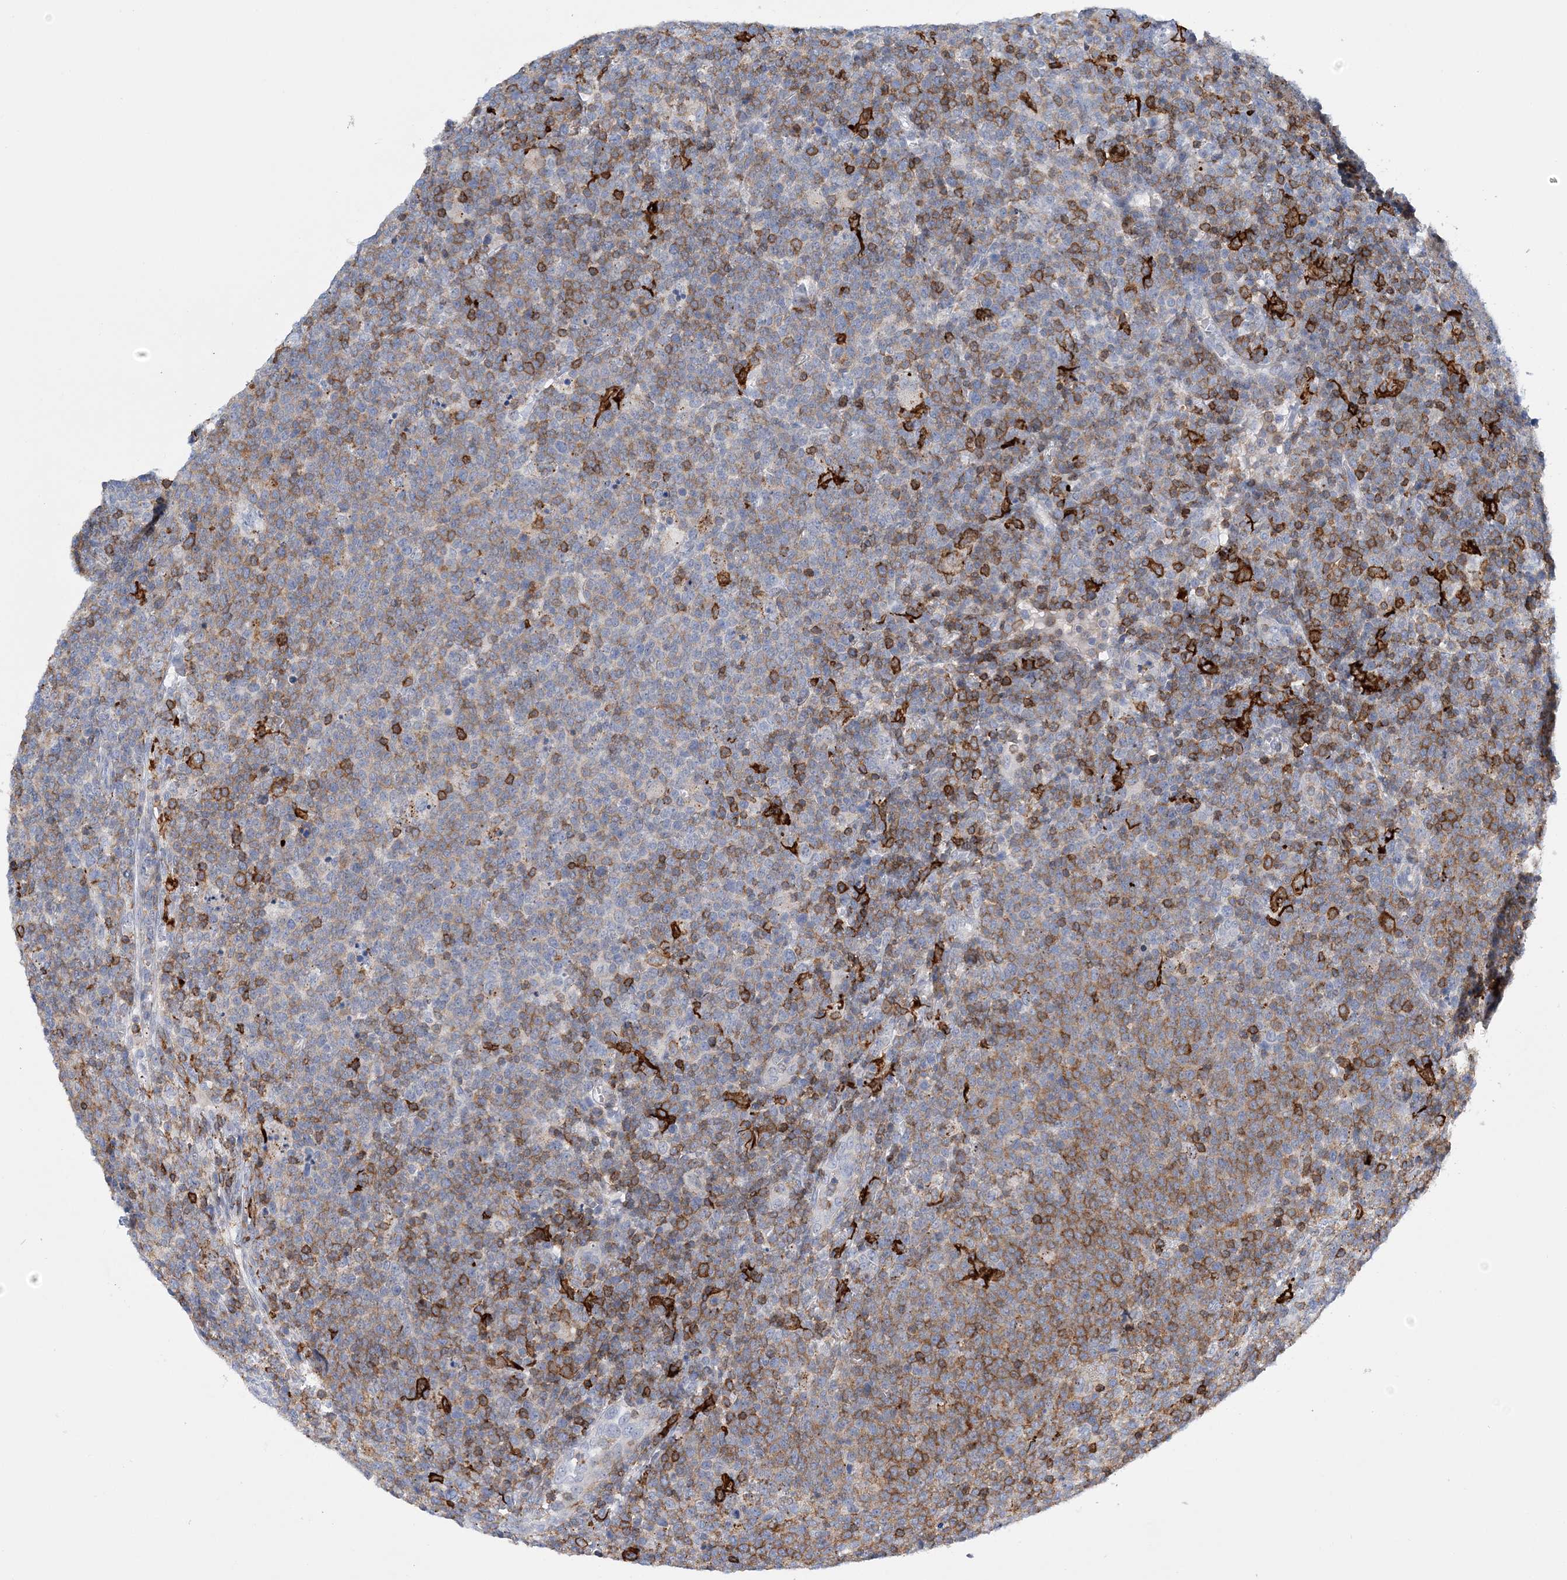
{"staining": {"intensity": "moderate", "quantity": "25%-75%", "location": "cytoplasmic/membranous"}, "tissue": "lymphoma", "cell_type": "Tumor cells", "image_type": "cancer", "snomed": [{"axis": "morphology", "description": "Malignant lymphoma, non-Hodgkin's type, High grade"}, {"axis": "topography", "description": "Lymph node"}], "caption": "This photomicrograph displays high-grade malignant lymphoma, non-Hodgkin's type stained with immunohistochemistry (IHC) to label a protein in brown. The cytoplasmic/membranous of tumor cells show moderate positivity for the protein. Nuclei are counter-stained blue.", "gene": "PRMT9", "patient": {"sex": "male", "age": 61}}